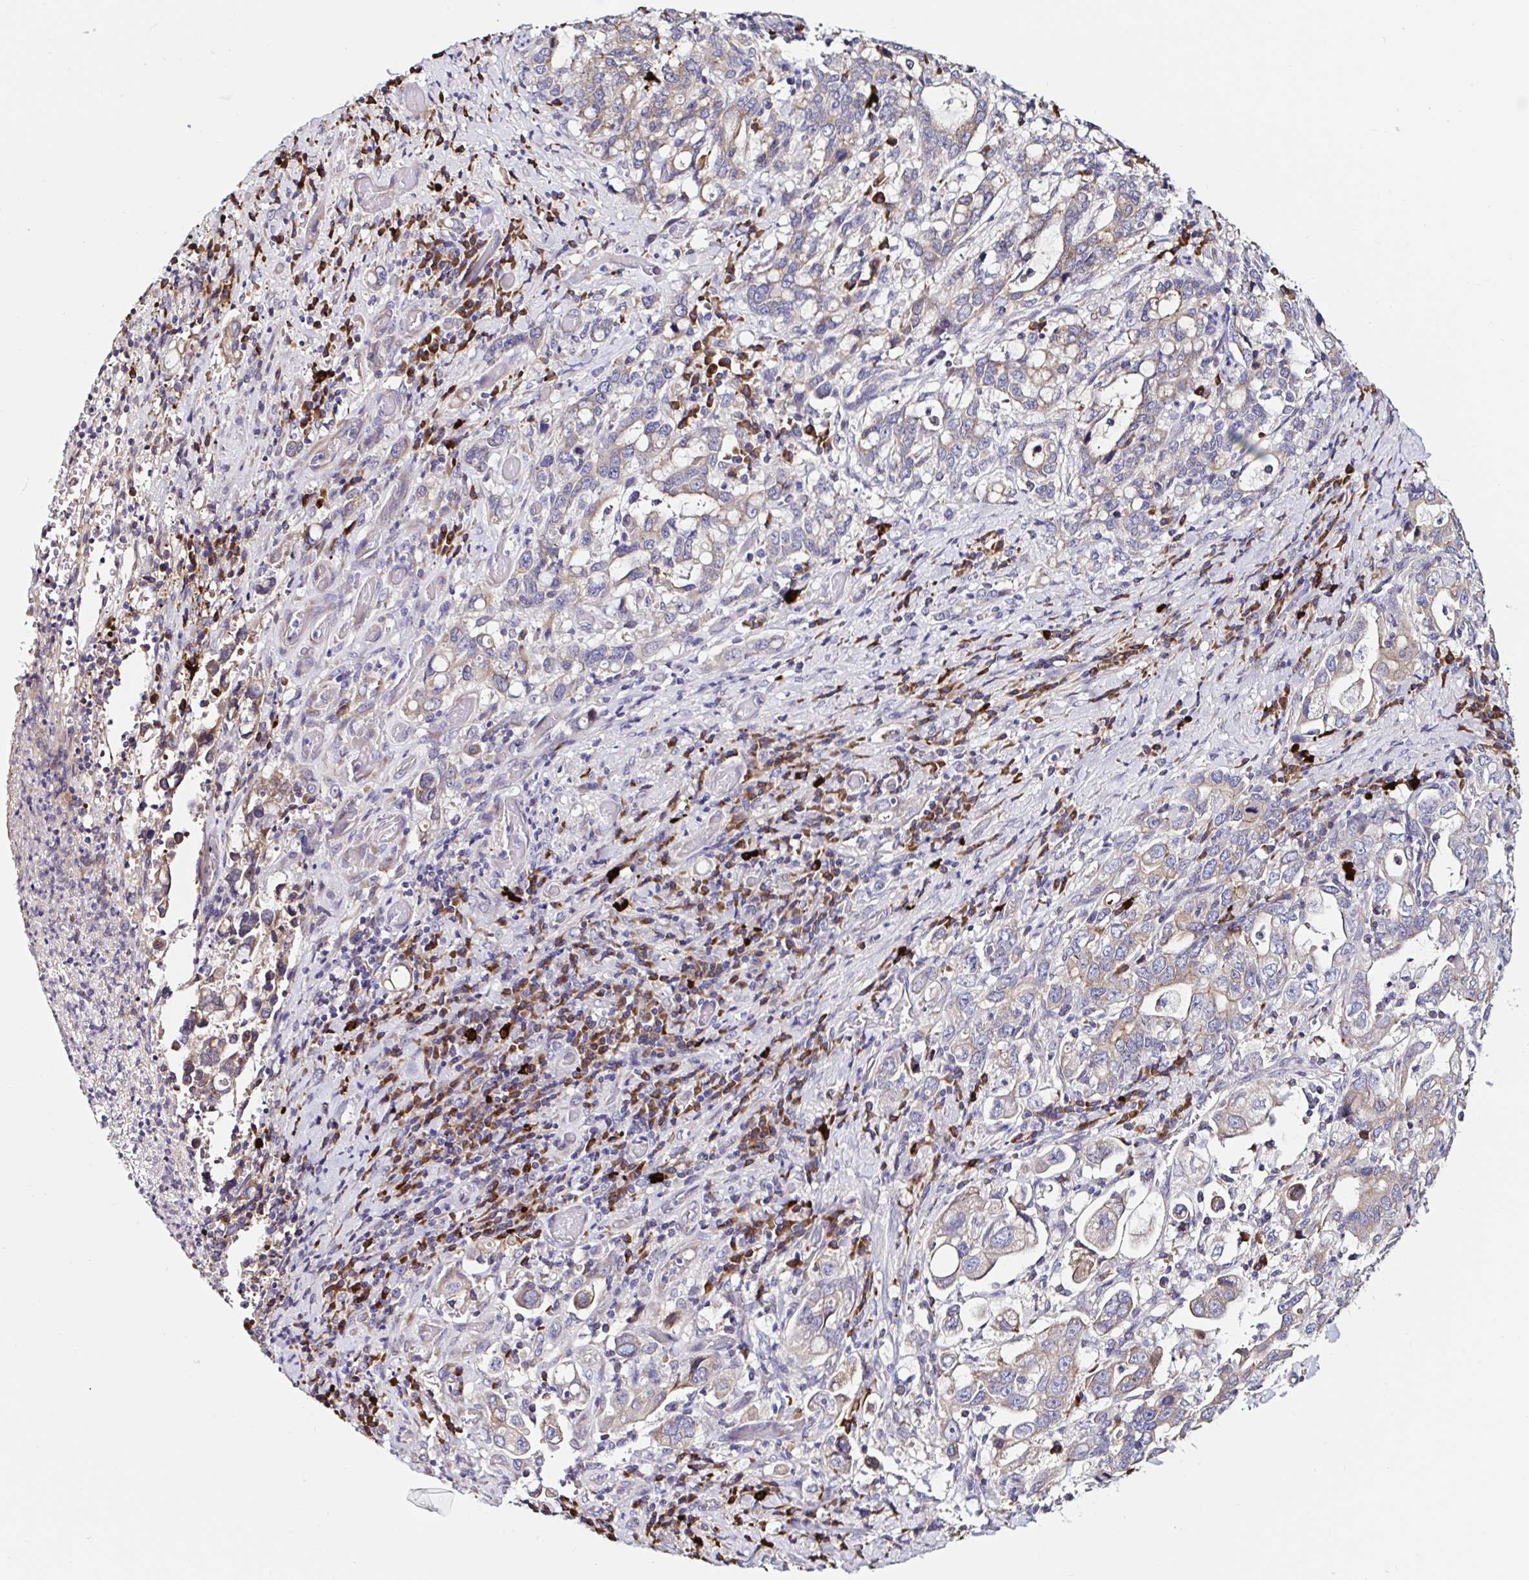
{"staining": {"intensity": "weak", "quantity": ">75%", "location": "cytoplasmic/membranous"}, "tissue": "stomach cancer", "cell_type": "Tumor cells", "image_type": "cancer", "snomed": [{"axis": "morphology", "description": "Adenocarcinoma, NOS"}, {"axis": "topography", "description": "Stomach, upper"}, {"axis": "topography", "description": "Stomach"}], "caption": "Stomach adenocarcinoma was stained to show a protein in brown. There is low levels of weak cytoplasmic/membranous expression in approximately >75% of tumor cells.", "gene": "VSIG2", "patient": {"sex": "male", "age": 62}}